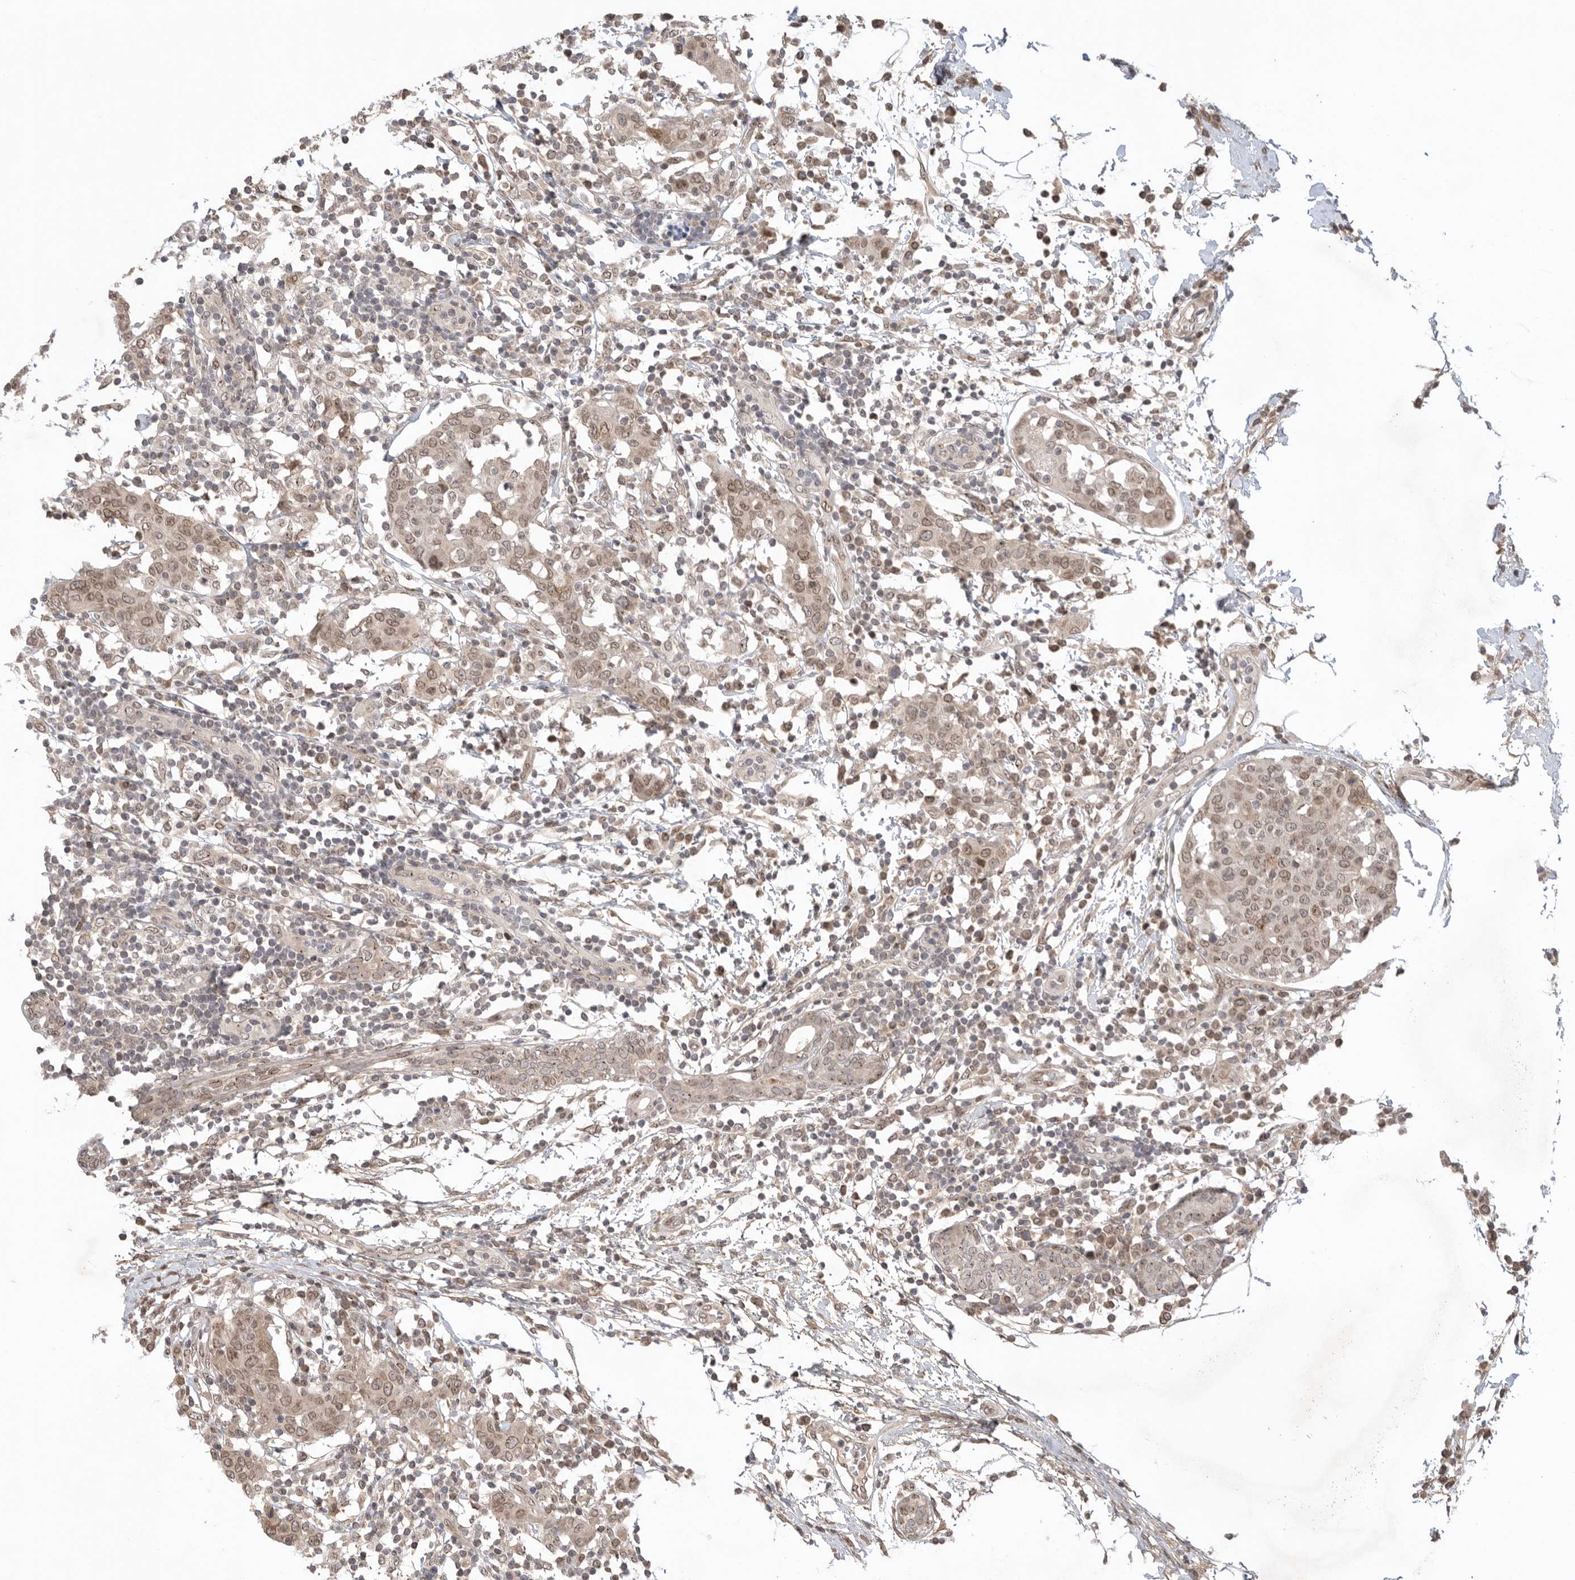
{"staining": {"intensity": "moderate", "quantity": "25%-75%", "location": "nuclear"}, "tissue": "breast cancer", "cell_type": "Tumor cells", "image_type": "cancer", "snomed": [{"axis": "morphology", "description": "Normal tissue, NOS"}, {"axis": "morphology", "description": "Duct carcinoma"}, {"axis": "topography", "description": "Breast"}], "caption": "A medium amount of moderate nuclear positivity is identified in about 25%-75% of tumor cells in breast cancer tissue. Immunohistochemistry stains the protein of interest in brown and the nuclei are stained blue.", "gene": "LEMD3", "patient": {"sex": "female", "age": 37}}